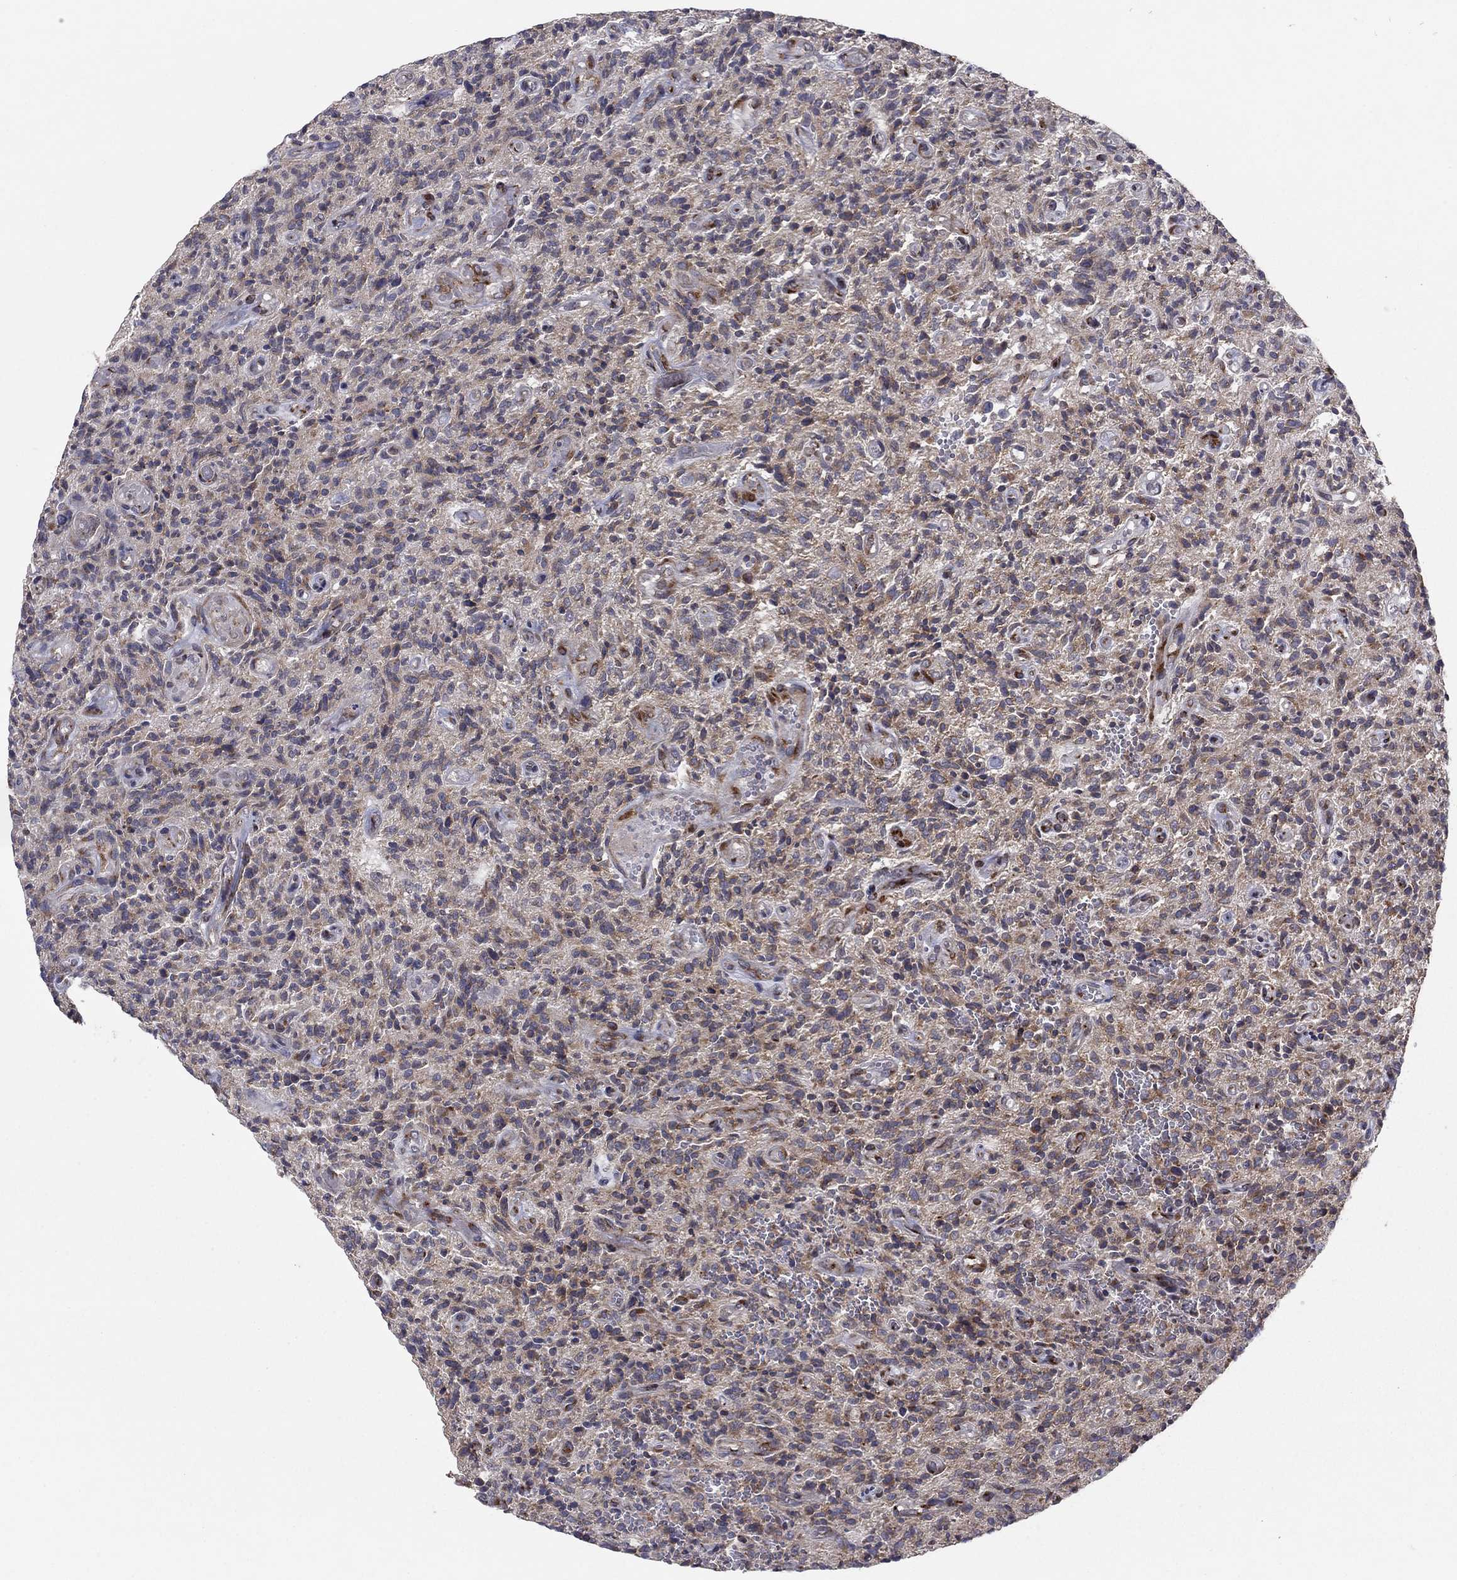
{"staining": {"intensity": "moderate", "quantity": "<25%", "location": "cytoplasmic/membranous"}, "tissue": "glioma", "cell_type": "Tumor cells", "image_type": "cancer", "snomed": [{"axis": "morphology", "description": "Glioma, malignant, High grade"}, {"axis": "topography", "description": "Brain"}], "caption": "Moderate cytoplasmic/membranous protein expression is appreciated in about <25% of tumor cells in malignant glioma (high-grade).", "gene": "YIF1A", "patient": {"sex": "male", "age": 64}}